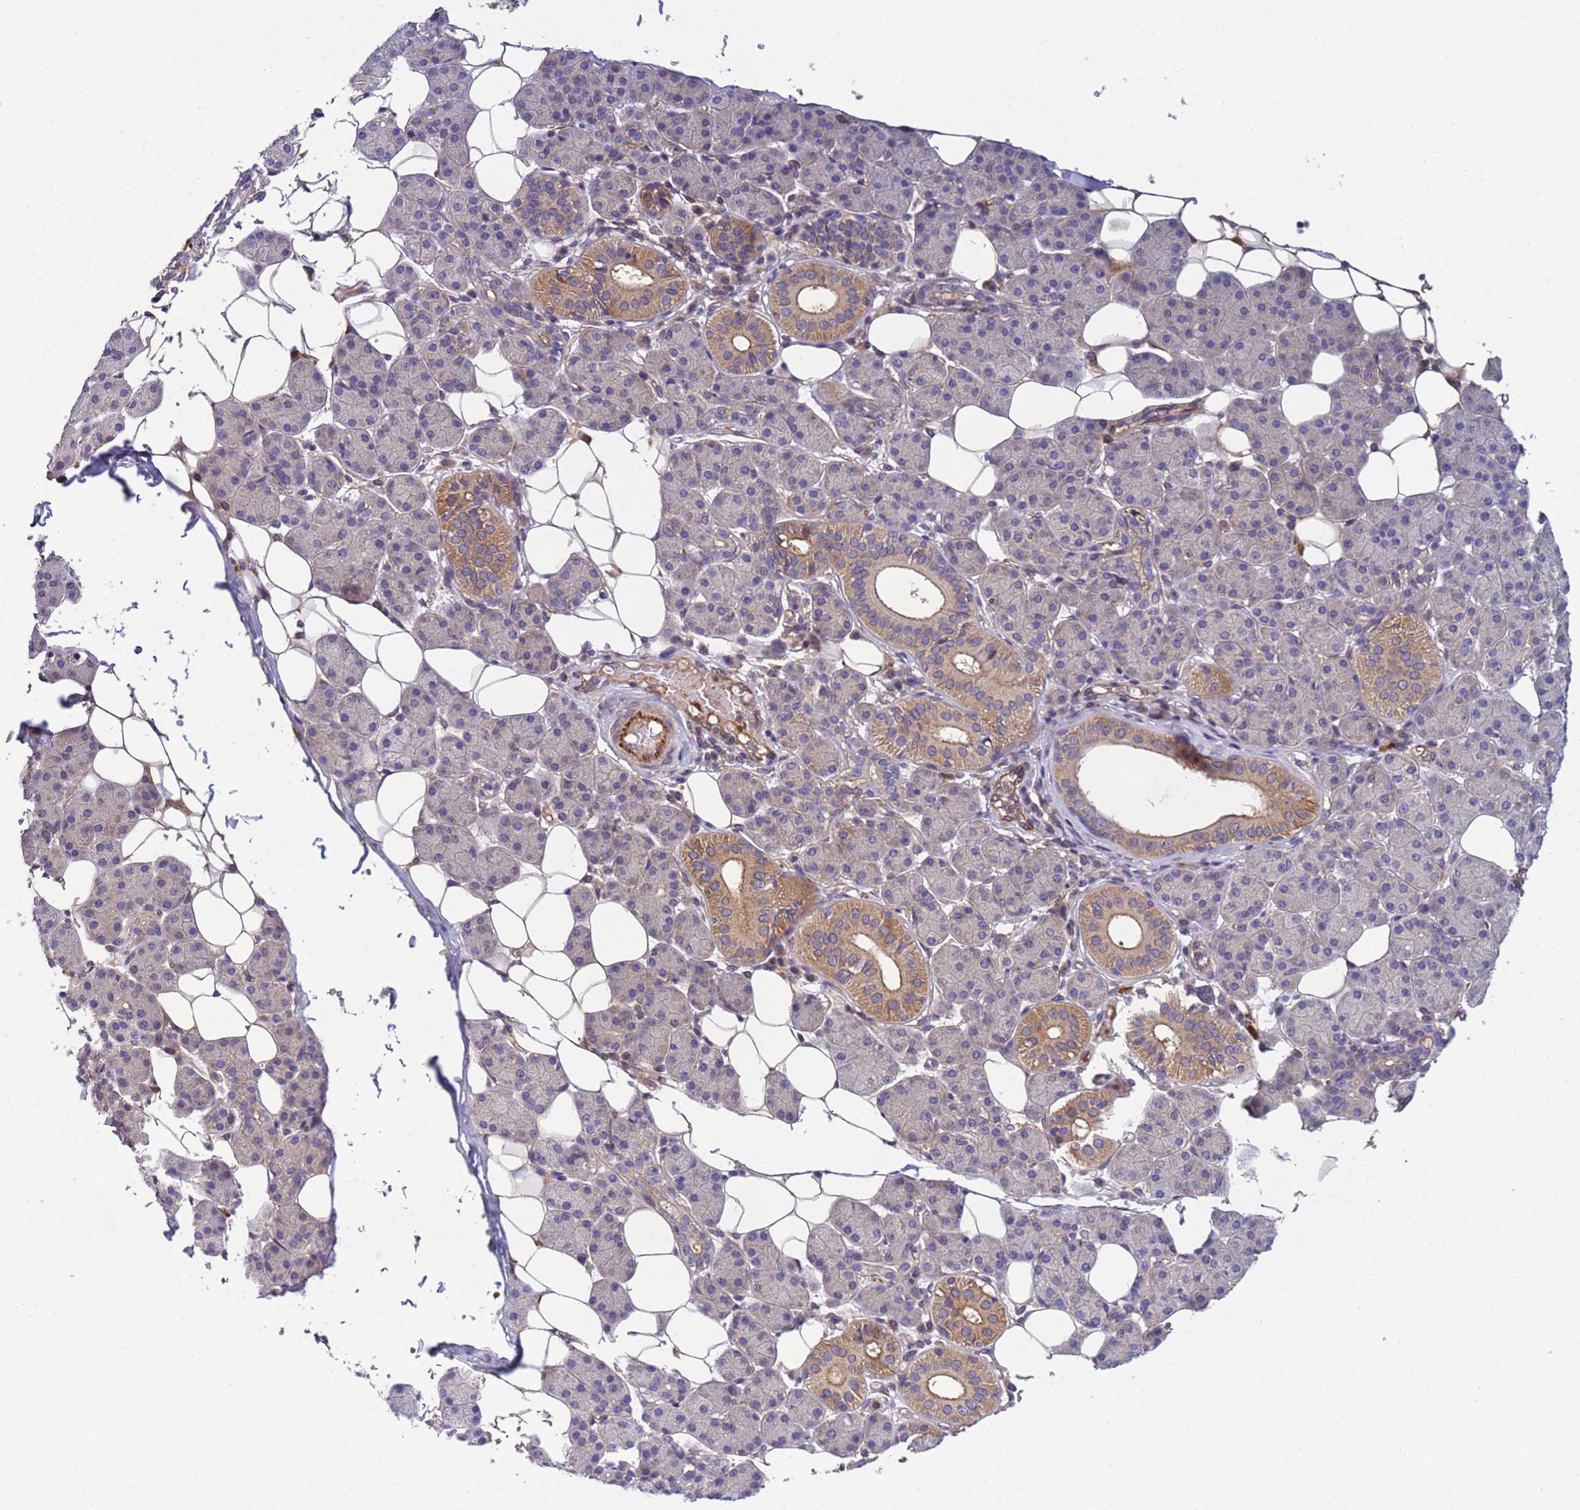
{"staining": {"intensity": "moderate", "quantity": "25%-75%", "location": "cytoplasmic/membranous"}, "tissue": "salivary gland", "cell_type": "Glandular cells", "image_type": "normal", "snomed": [{"axis": "morphology", "description": "Normal tissue, NOS"}, {"axis": "topography", "description": "Salivary gland"}], "caption": "A brown stain highlights moderate cytoplasmic/membranous expression of a protein in glandular cells of benign salivary gland. The staining was performed using DAB (3,3'-diaminobenzidine) to visualize the protein expression in brown, while the nuclei were stained in blue with hematoxylin (Magnification: 20x).", "gene": "RAB10", "patient": {"sex": "female", "age": 33}}